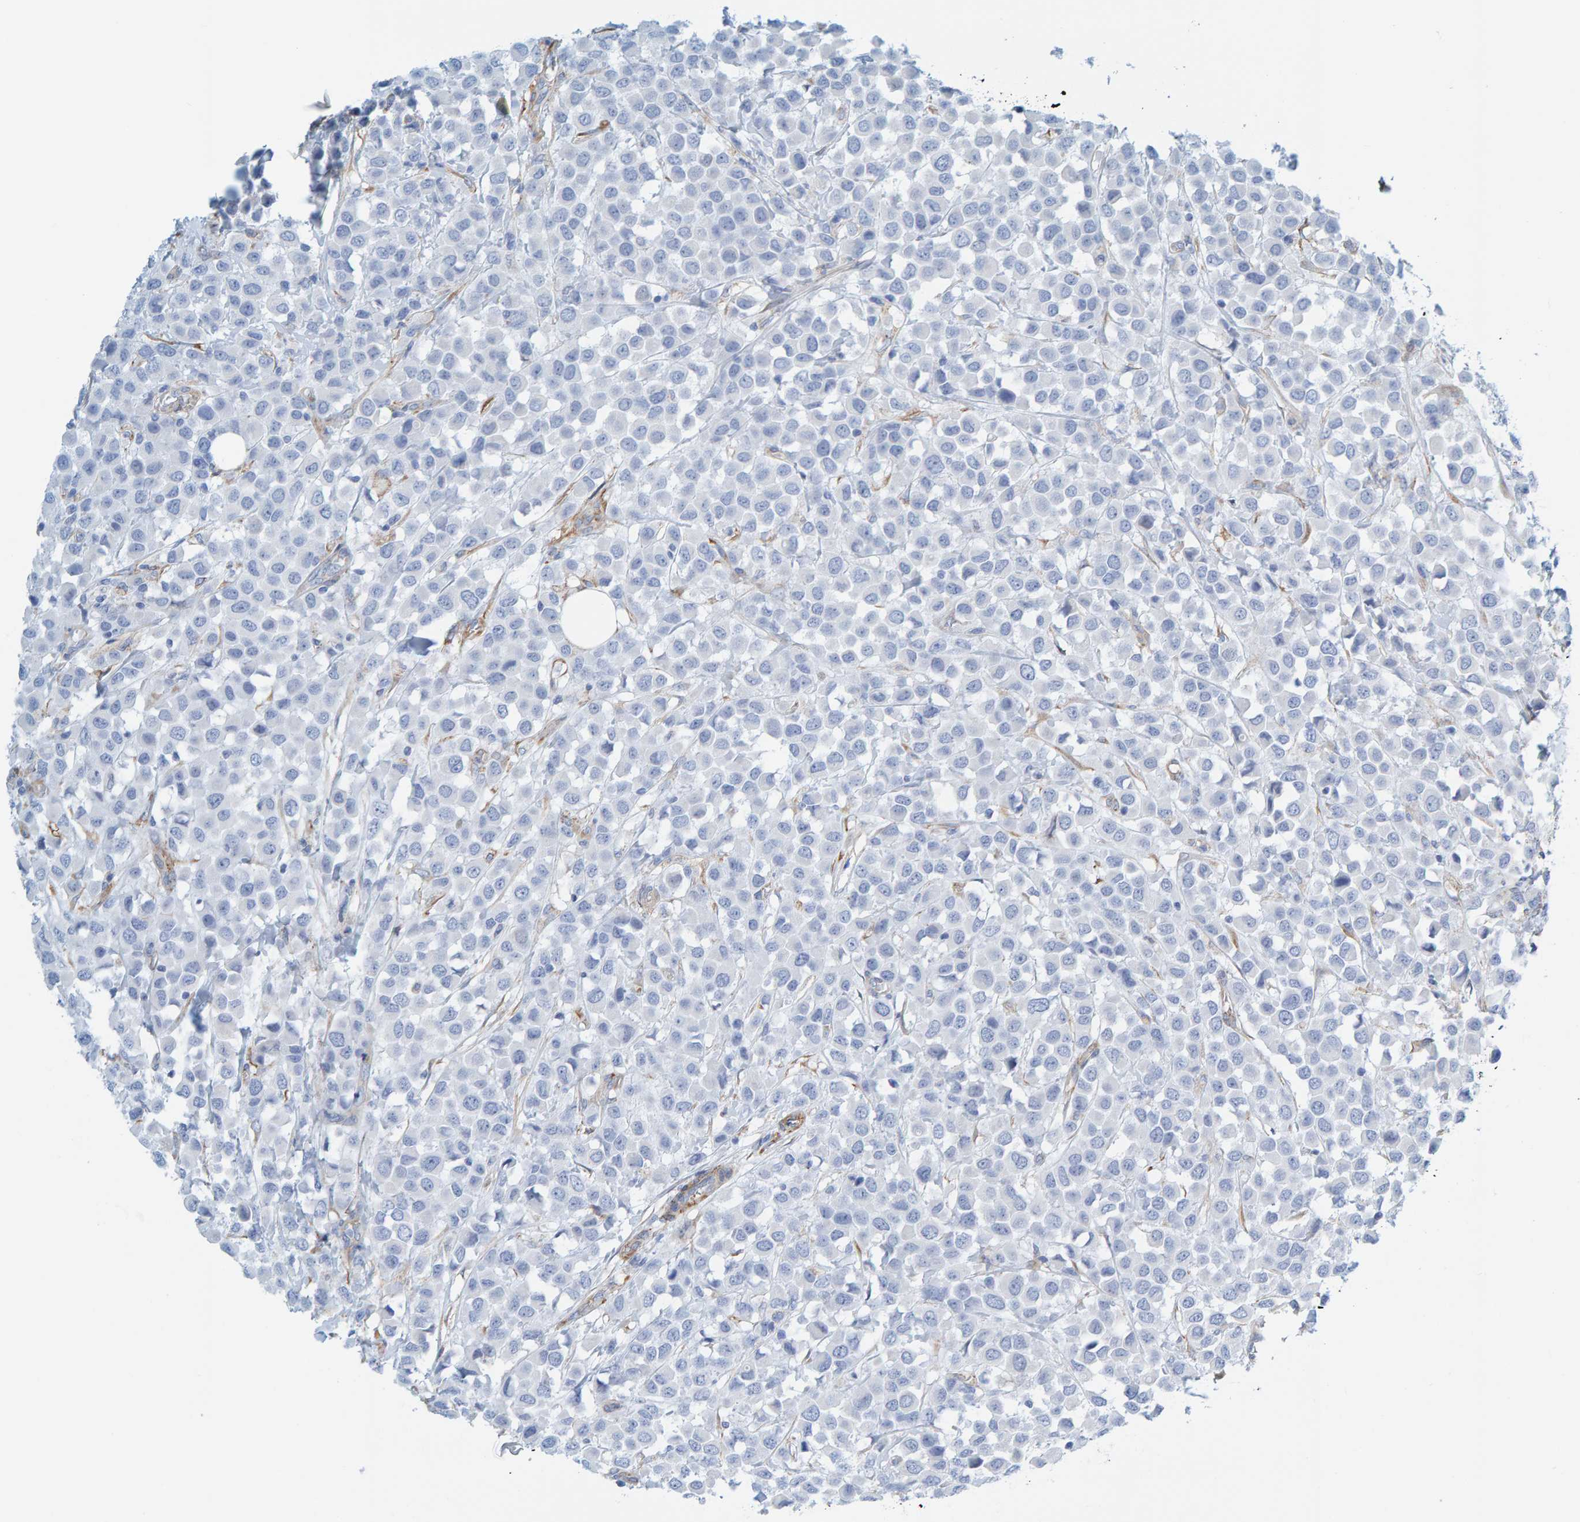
{"staining": {"intensity": "negative", "quantity": "none", "location": "none"}, "tissue": "breast cancer", "cell_type": "Tumor cells", "image_type": "cancer", "snomed": [{"axis": "morphology", "description": "Duct carcinoma"}, {"axis": "topography", "description": "Breast"}], "caption": "This is an immunohistochemistry (IHC) photomicrograph of breast infiltrating ductal carcinoma. There is no positivity in tumor cells.", "gene": "MAP1B", "patient": {"sex": "female", "age": 61}}